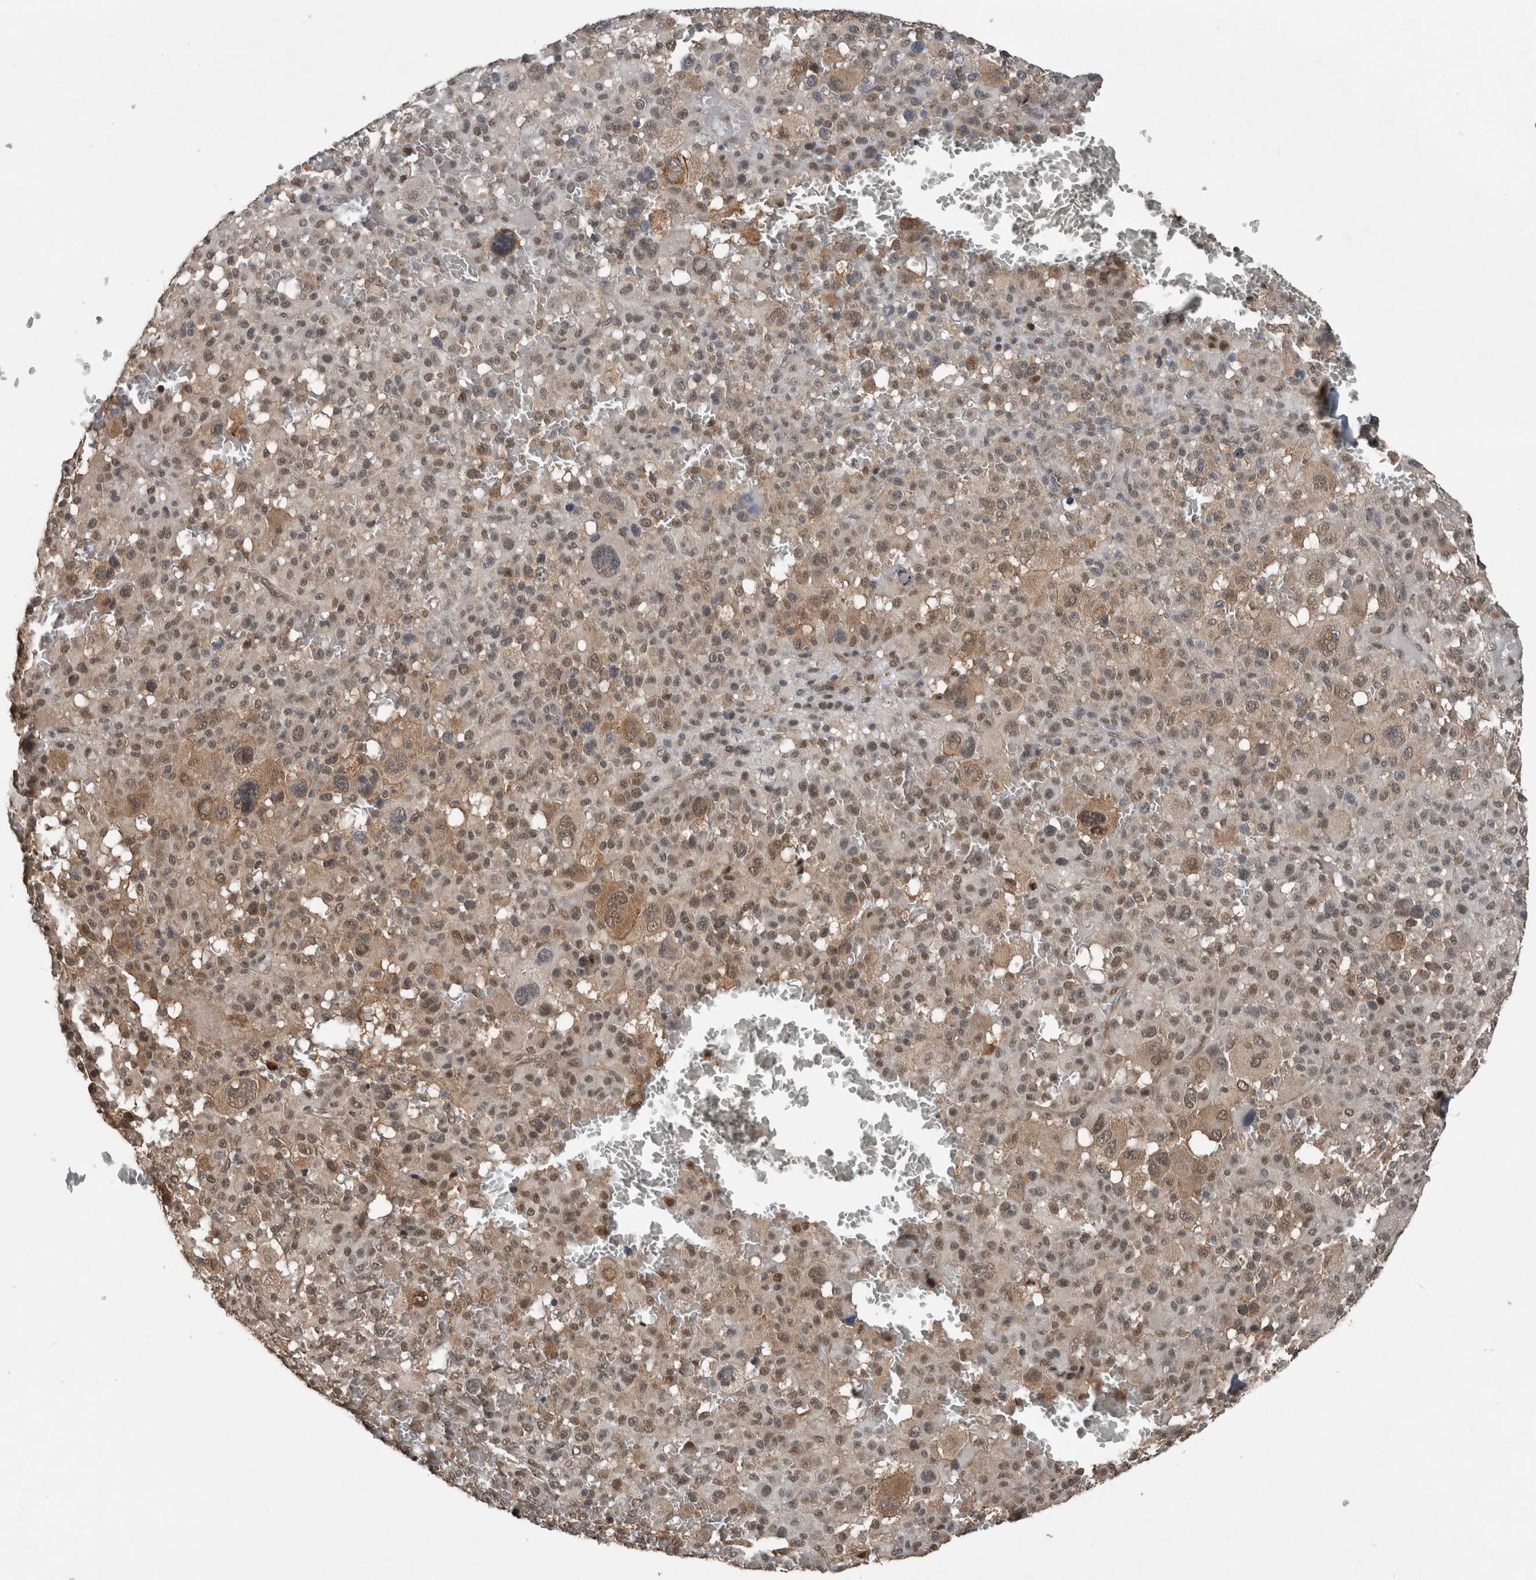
{"staining": {"intensity": "weak", "quantity": ">75%", "location": "cytoplasmic/membranous,nuclear"}, "tissue": "melanoma", "cell_type": "Tumor cells", "image_type": "cancer", "snomed": [{"axis": "morphology", "description": "Malignant melanoma, Metastatic site"}, {"axis": "topography", "description": "Skin"}], "caption": "Human melanoma stained with a brown dye demonstrates weak cytoplasmic/membranous and nuclear positive positivity in about >75% of tumor cells.", "gene": "MYO1E", "patient": {"sex": "female", "age": 74}}